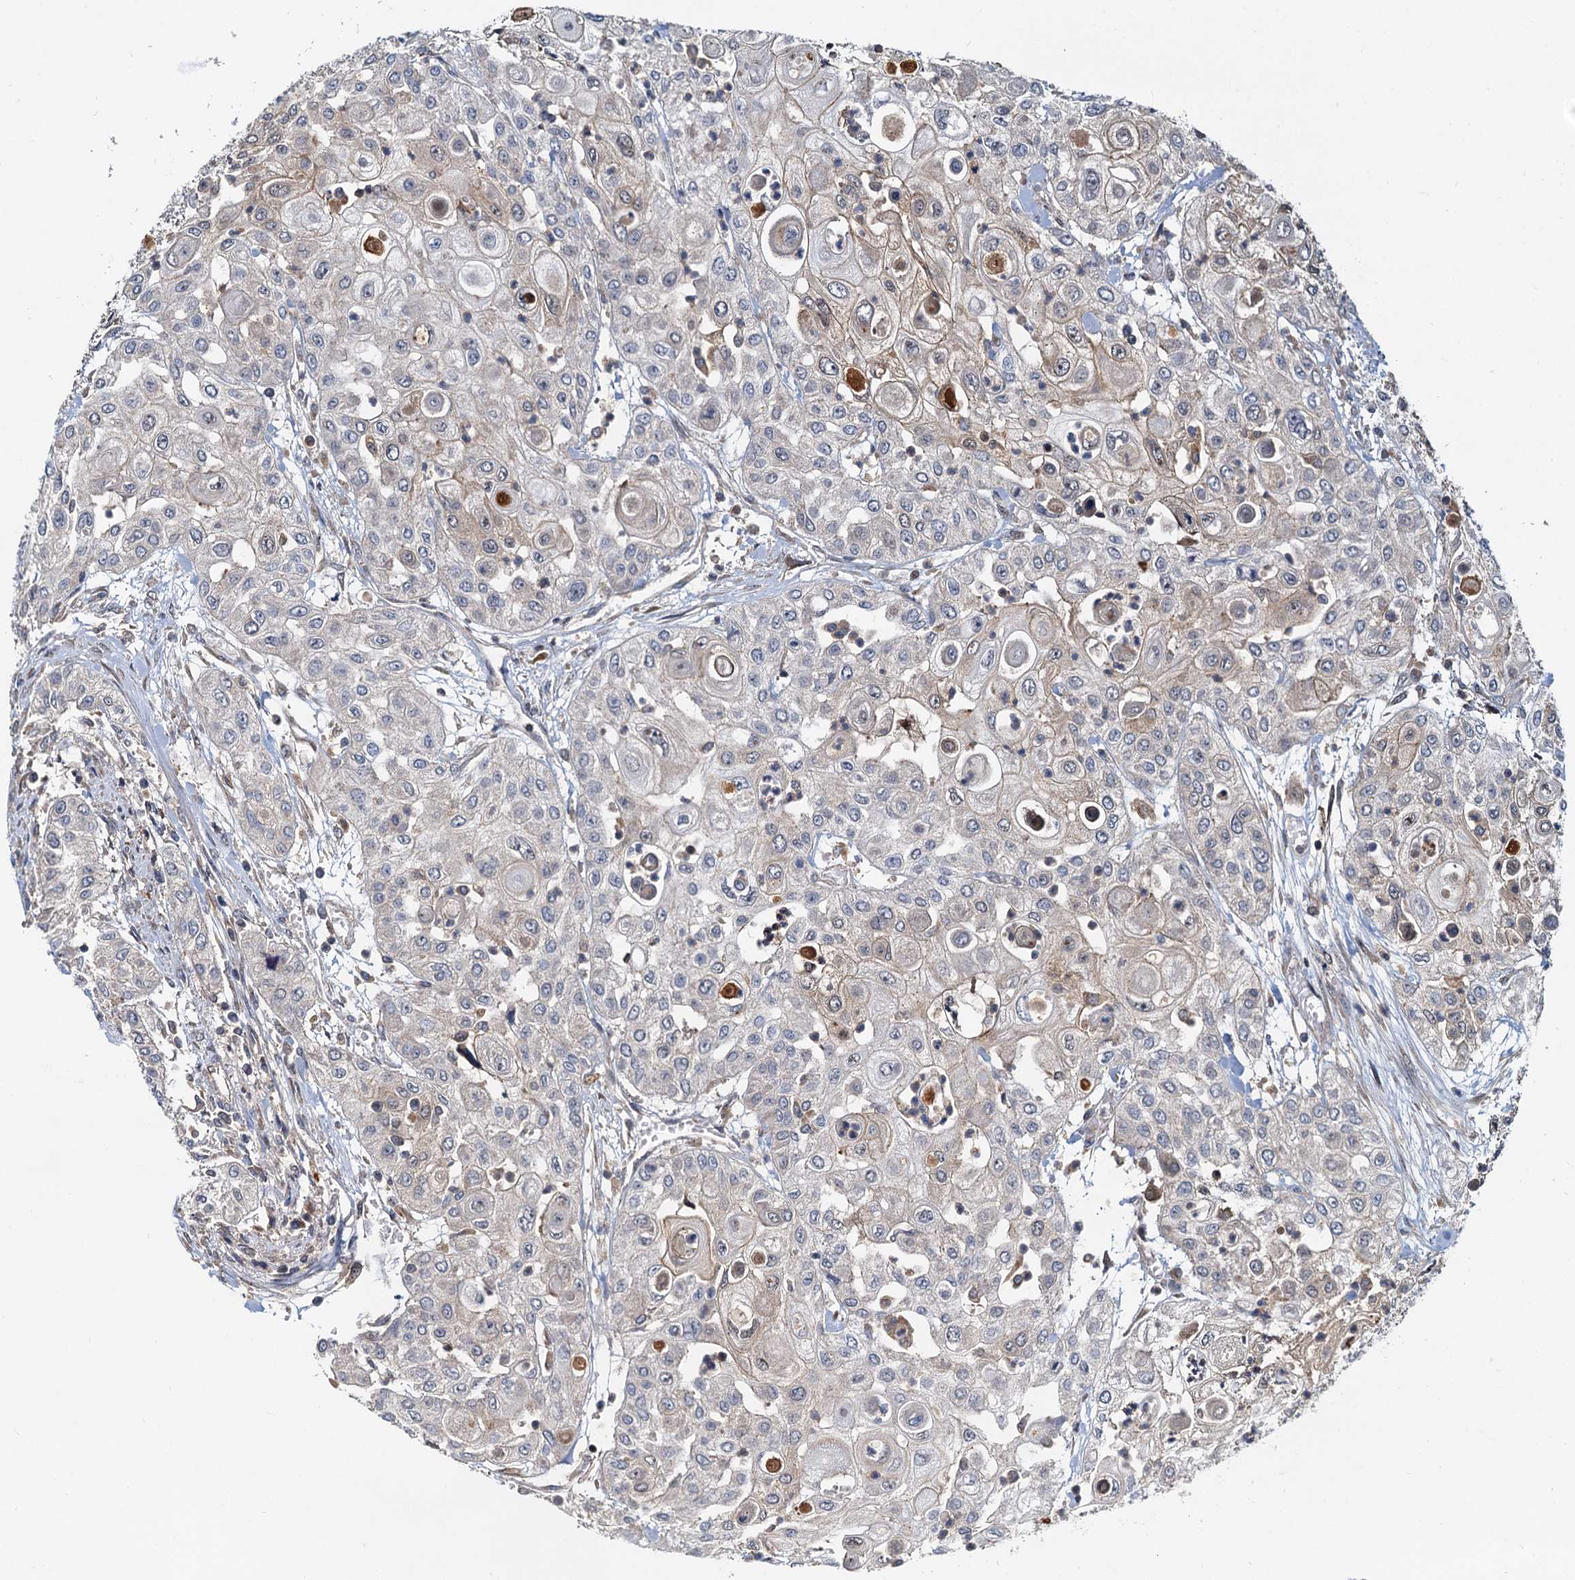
{"staining": {"intensity": "weak", "quantity": "<25%", "location": "cytoplasmic/membranous"}, "tissue": "urothelial cancer", "cell_type": "Tumor cells", "image_type": "cancer", "snomed": [{"axis": "morphology", "description": "Urothelial carcinoma, High grade"}, {"axis": "topography", "description": "Urinary bladder"}], "caption": "A high-resolution micrograph shows immunohistochemistry staining of urothelial cancer, which reveals no significant staining in tumor cells.", "gene": "TOLLIP", "patient": {"sex": "female", "age": 79}}